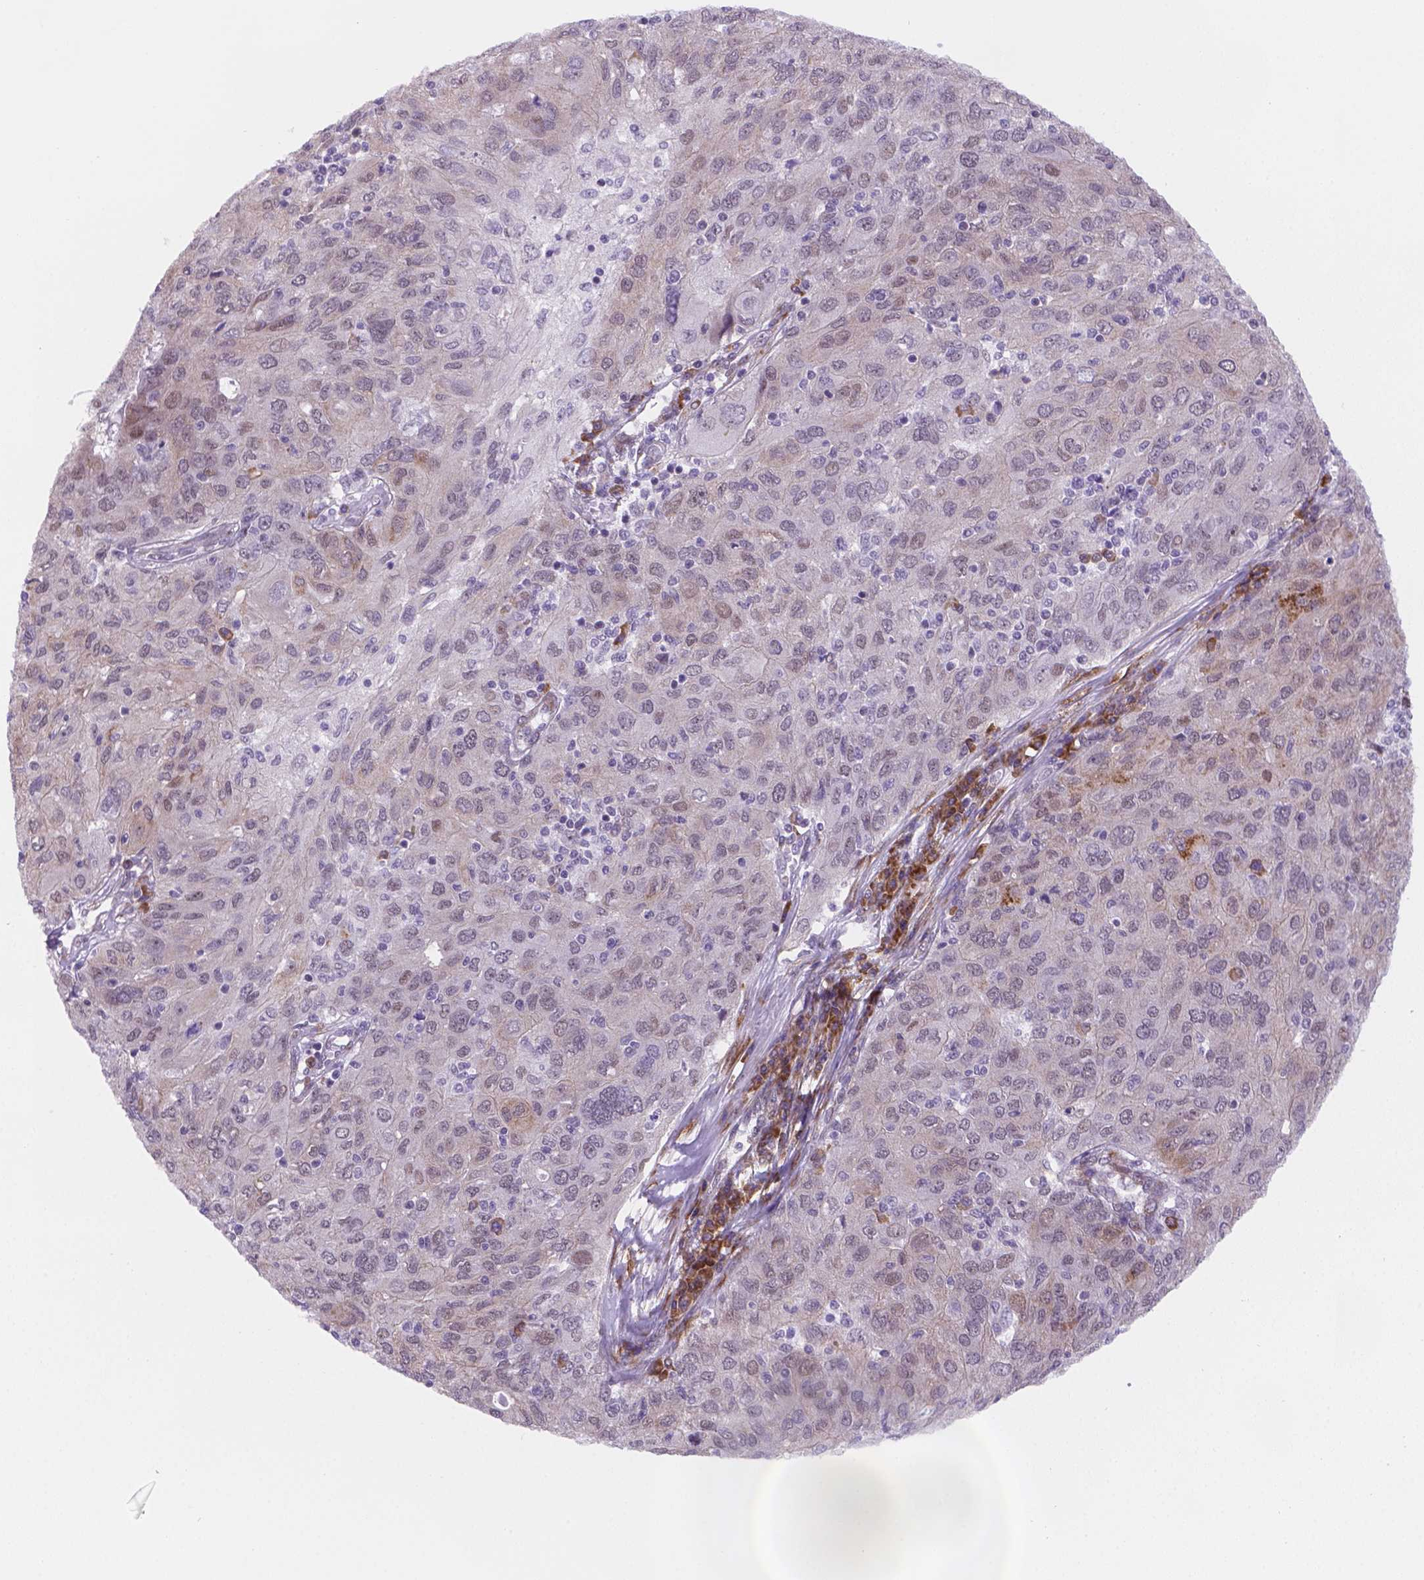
{"staining": {"intensity": "negative", "quantity": "none", "location": "none"}, "tissue": "ovarian cancer", "cell_type": "Tumor cells", "image_type": "cancer", "snomed": [{"axis": "morphology", "description": "Carcinoma, endometroid"}, {"axis": "topography", "description": "Ovary"}], "caption": "Immunohistochemistry image of neoplastic tissue: endometroid carcinoma (ovarian) stained with DAB reveals no significant protein expression in tumor cells.", "gene": "FNIP1", "patient": {"sex": "female", "age": 50}}